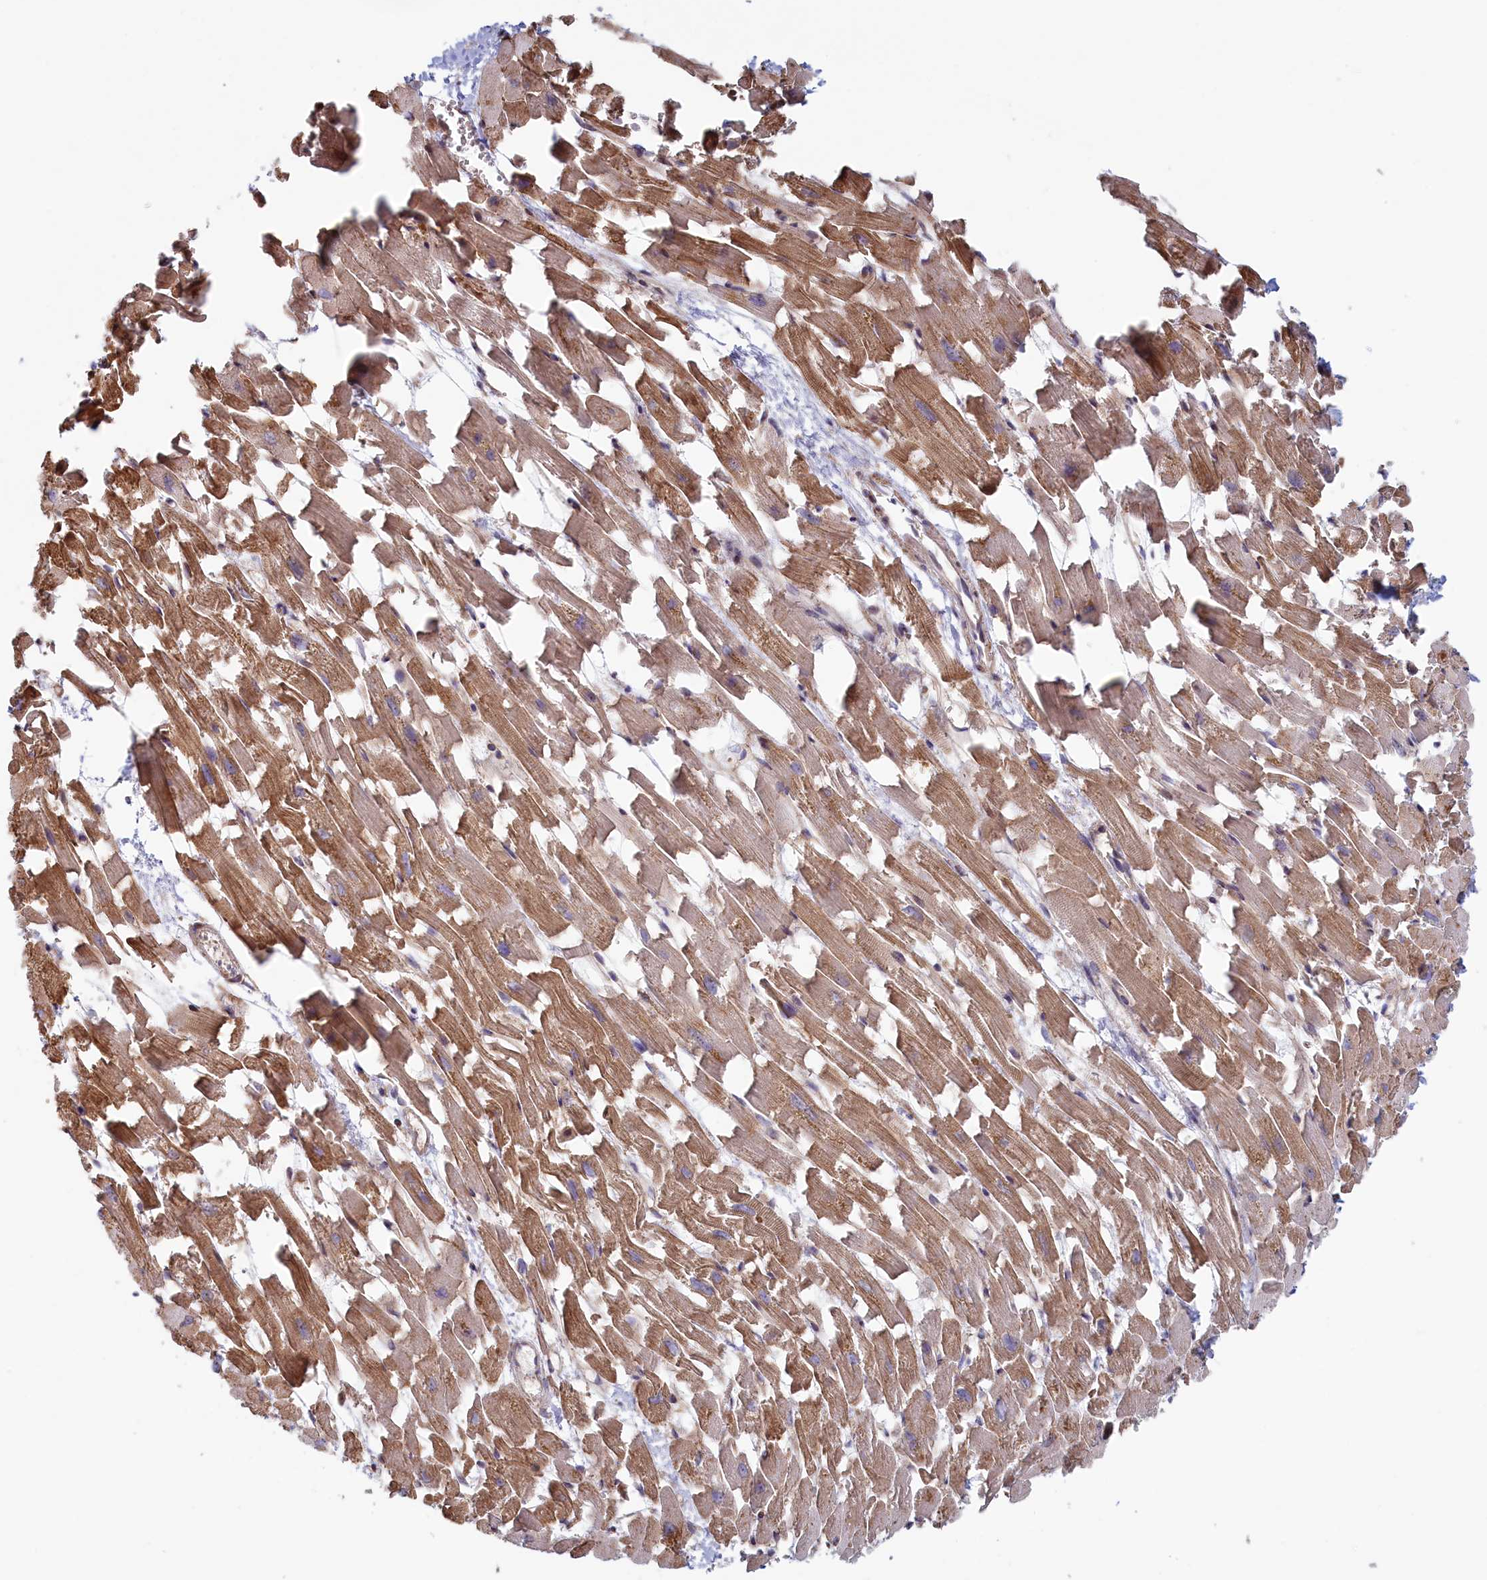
{"staining": {"intensity": "moderate", "quantity": ">75%", "location": "cytoplasmic/membranous"}, "tissue": "heart muscle", "cell_type": "Cardiomyocytes", "image_type": "normal", "snomed": [{"axis": "morphology", "description": "Normal tissue, NOS"}, {"axis": "topography", "description": "Heart"}], "caption": "This is an image of immunohistochemistry staining of normal heart muscle, which shows moderate staining in the cytoplasmic/membranous of cardiomyocytes.", "gene": "RILPL1", "patient": {"sex": "female", "age": 64}}